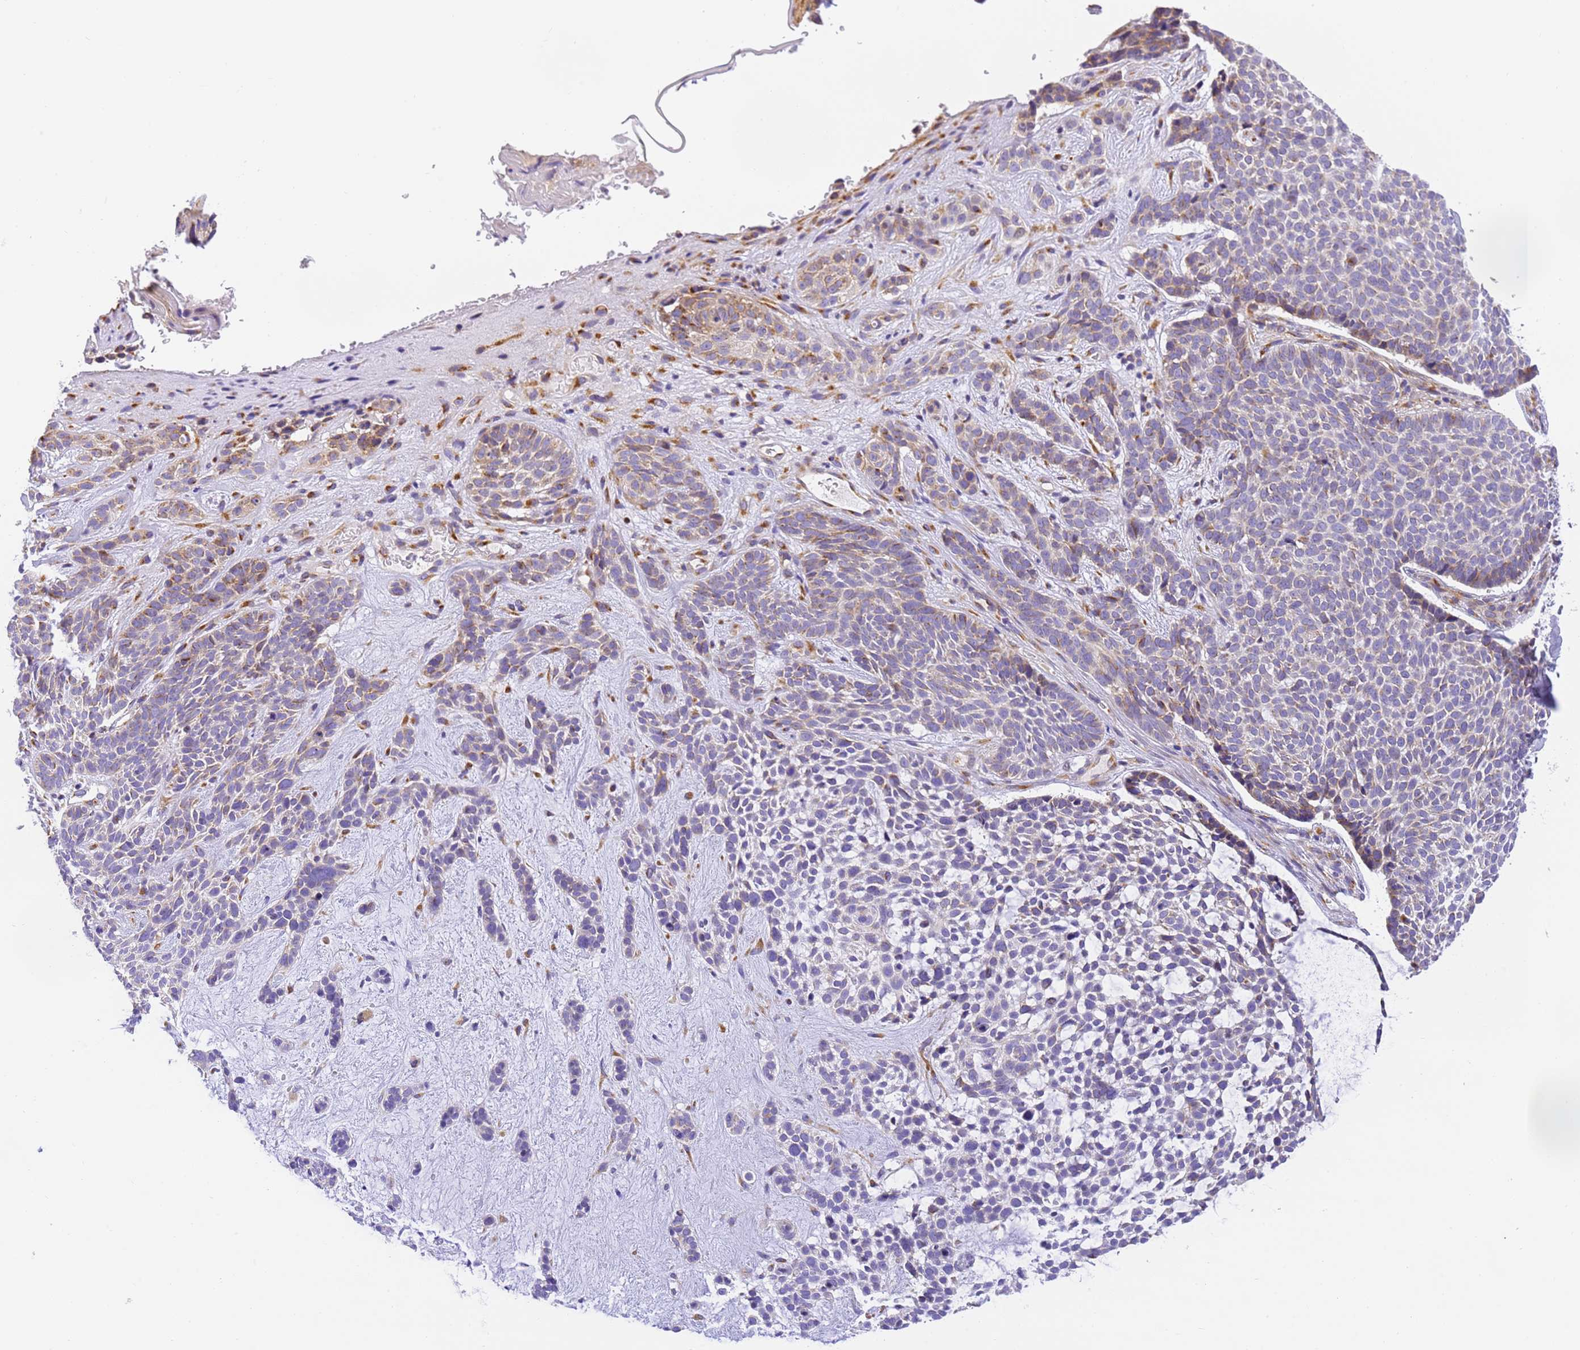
{"staining": {"intensity": "weak", "quantity": "25%-75%", "location": "cytoplasmic/membranous"}, "tissue": "skin cancer", "cell_type": "Tumor cells", "image_type": "cancer", "snomed": [{"axis": "morphology", "description": "Basal cell carcinoma"}, {"axis": "topography", "description": "Skin"}], "caption": "Immunohistochemical staining of skin cancer shows low levels of weak cytoplasmic/membranous protein staining in about 25%-75% of tumor cells.", "gene": "RHBDD3", "patient": {"sex": "male", "age": 71}}